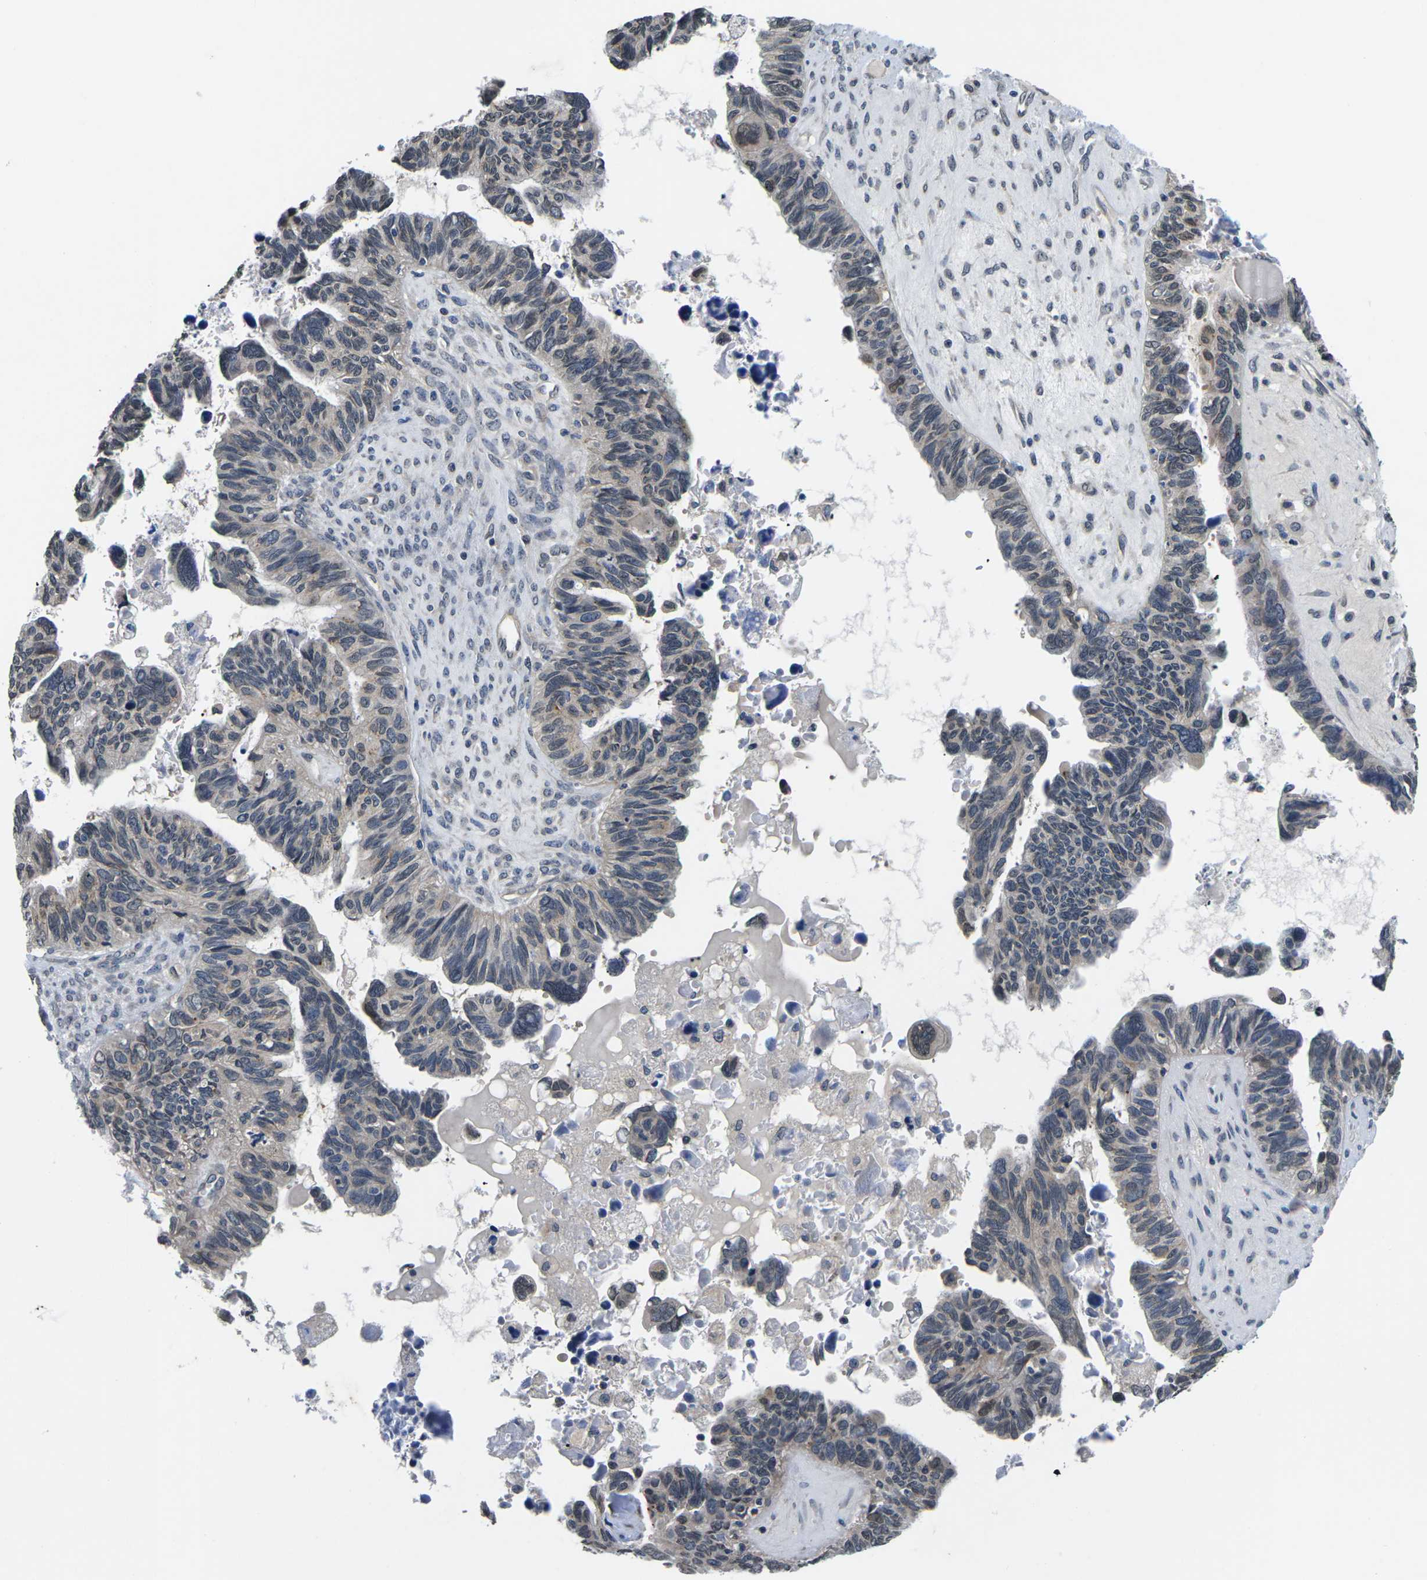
{"staining": {"intensity": "weak", "quantity": "<25%", "location": "nuclear"}, "tissue": "ovarian cancer", "cell_type": "Tumor cells", "image_type": "cancer", "snomed": [{"axis": "morphology", "description": "Cystadenocarcinoma, serous, NOS"}, {"axis": "topography", "description": "Ovary"}], "caption": "Immunohistochemical staining of human serous cystadenocarcinoma (ovarian) exhibits no significant positivity in tumor cells.", "gene": "SNX10", "patient": {"sex": "female", "age": 79}}